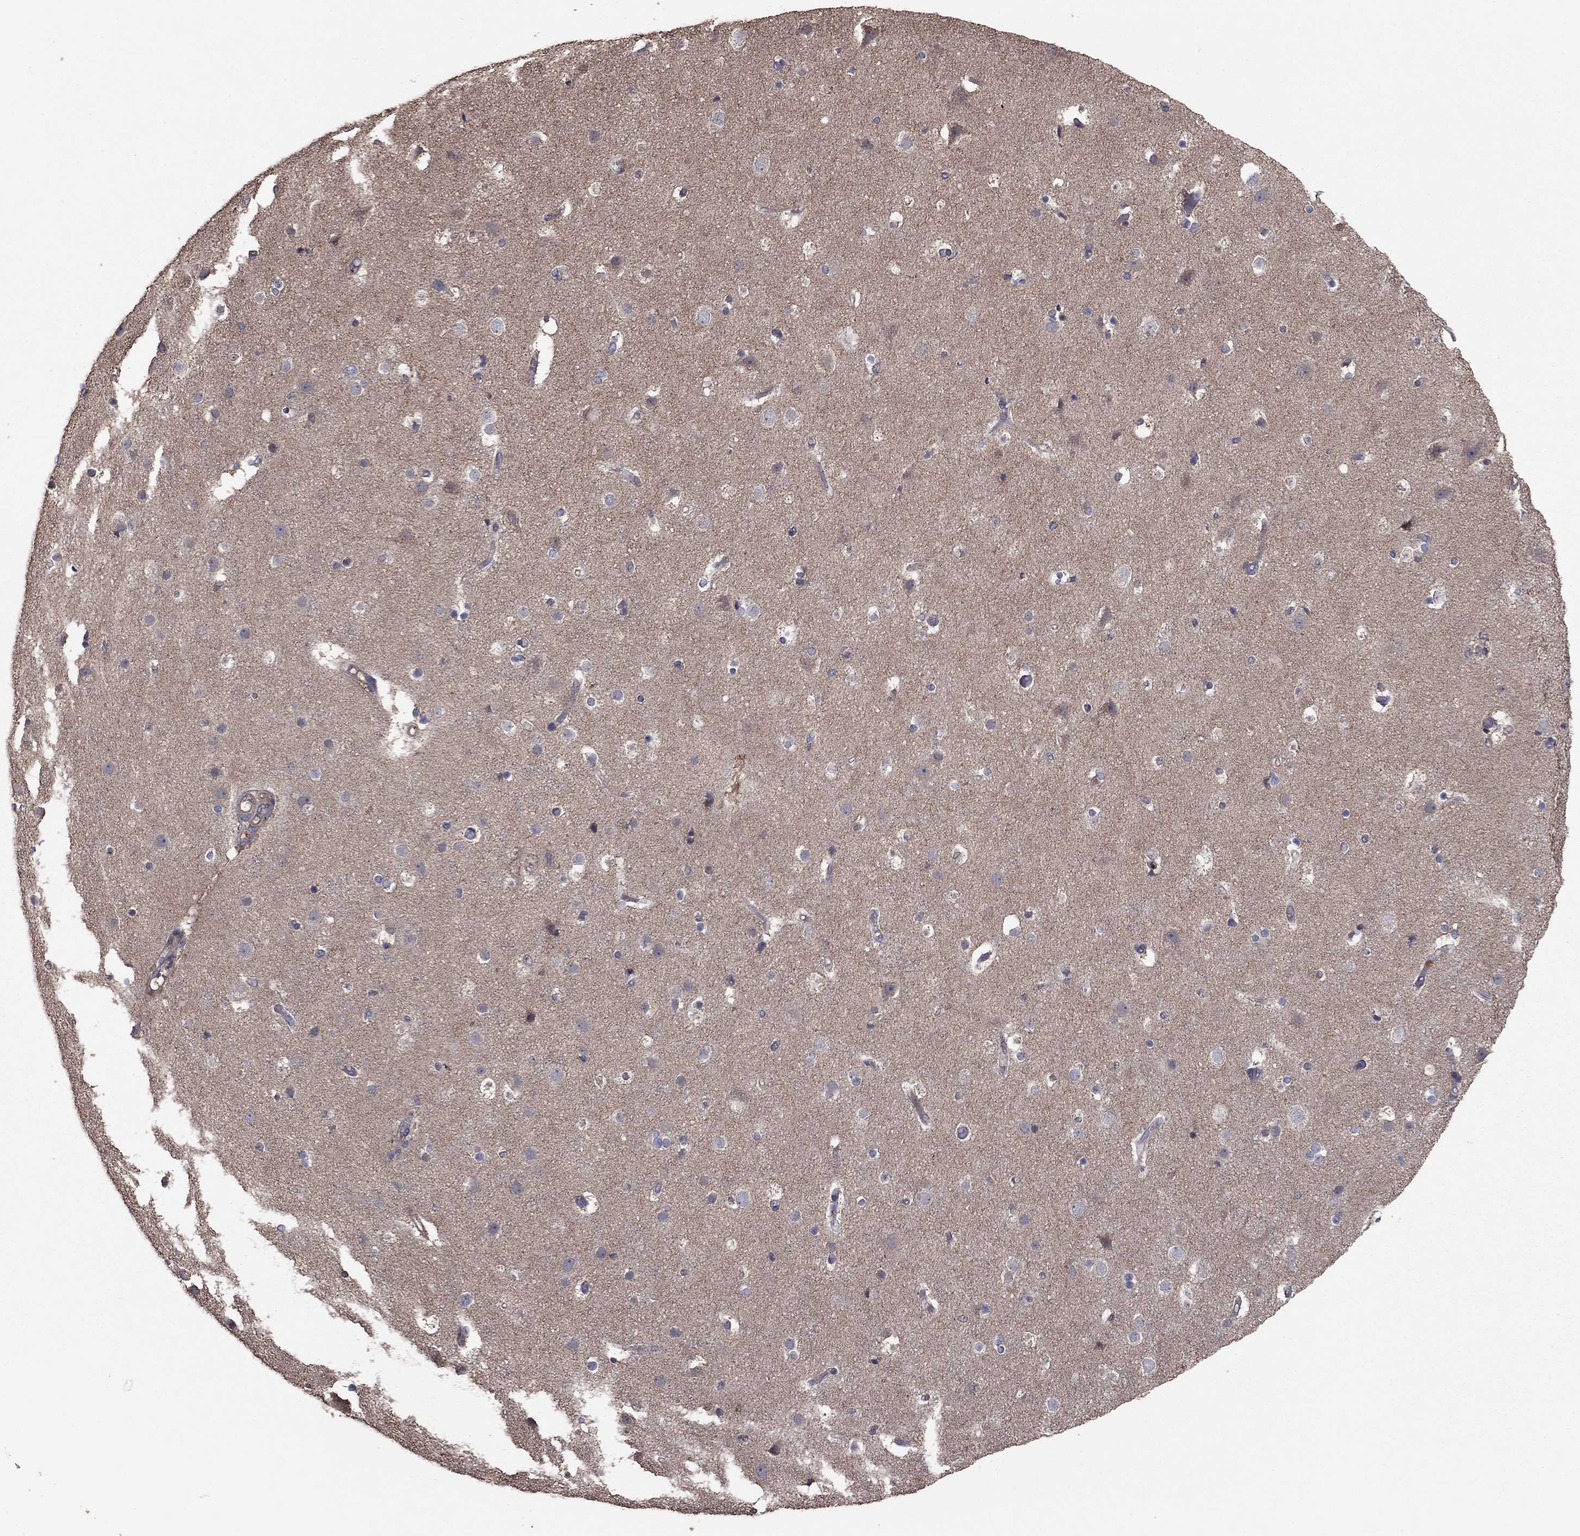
{"staining": {"intensity": "negative", "quantity": "none", "location": "none"}, "tissue": "cerebral cortex", "cell_type": "Endothelial cells", "image_type": "normal", "snomed": [{"axis": "morphology", "description": "Normal tissue, NOS"}, {"axis": "topography", "description": "Cerebral cortex"}], "caption": "Endothelial cells show no significant protein positivity in benign cerebral cortex. (DAB (3,3'-diaminobenzidine) immunohistochemistry (IHC) visualized using brightfield microscopy, high magnification).", "gene": "FLT4", "patient": {"sex": "female", "age": 52}}